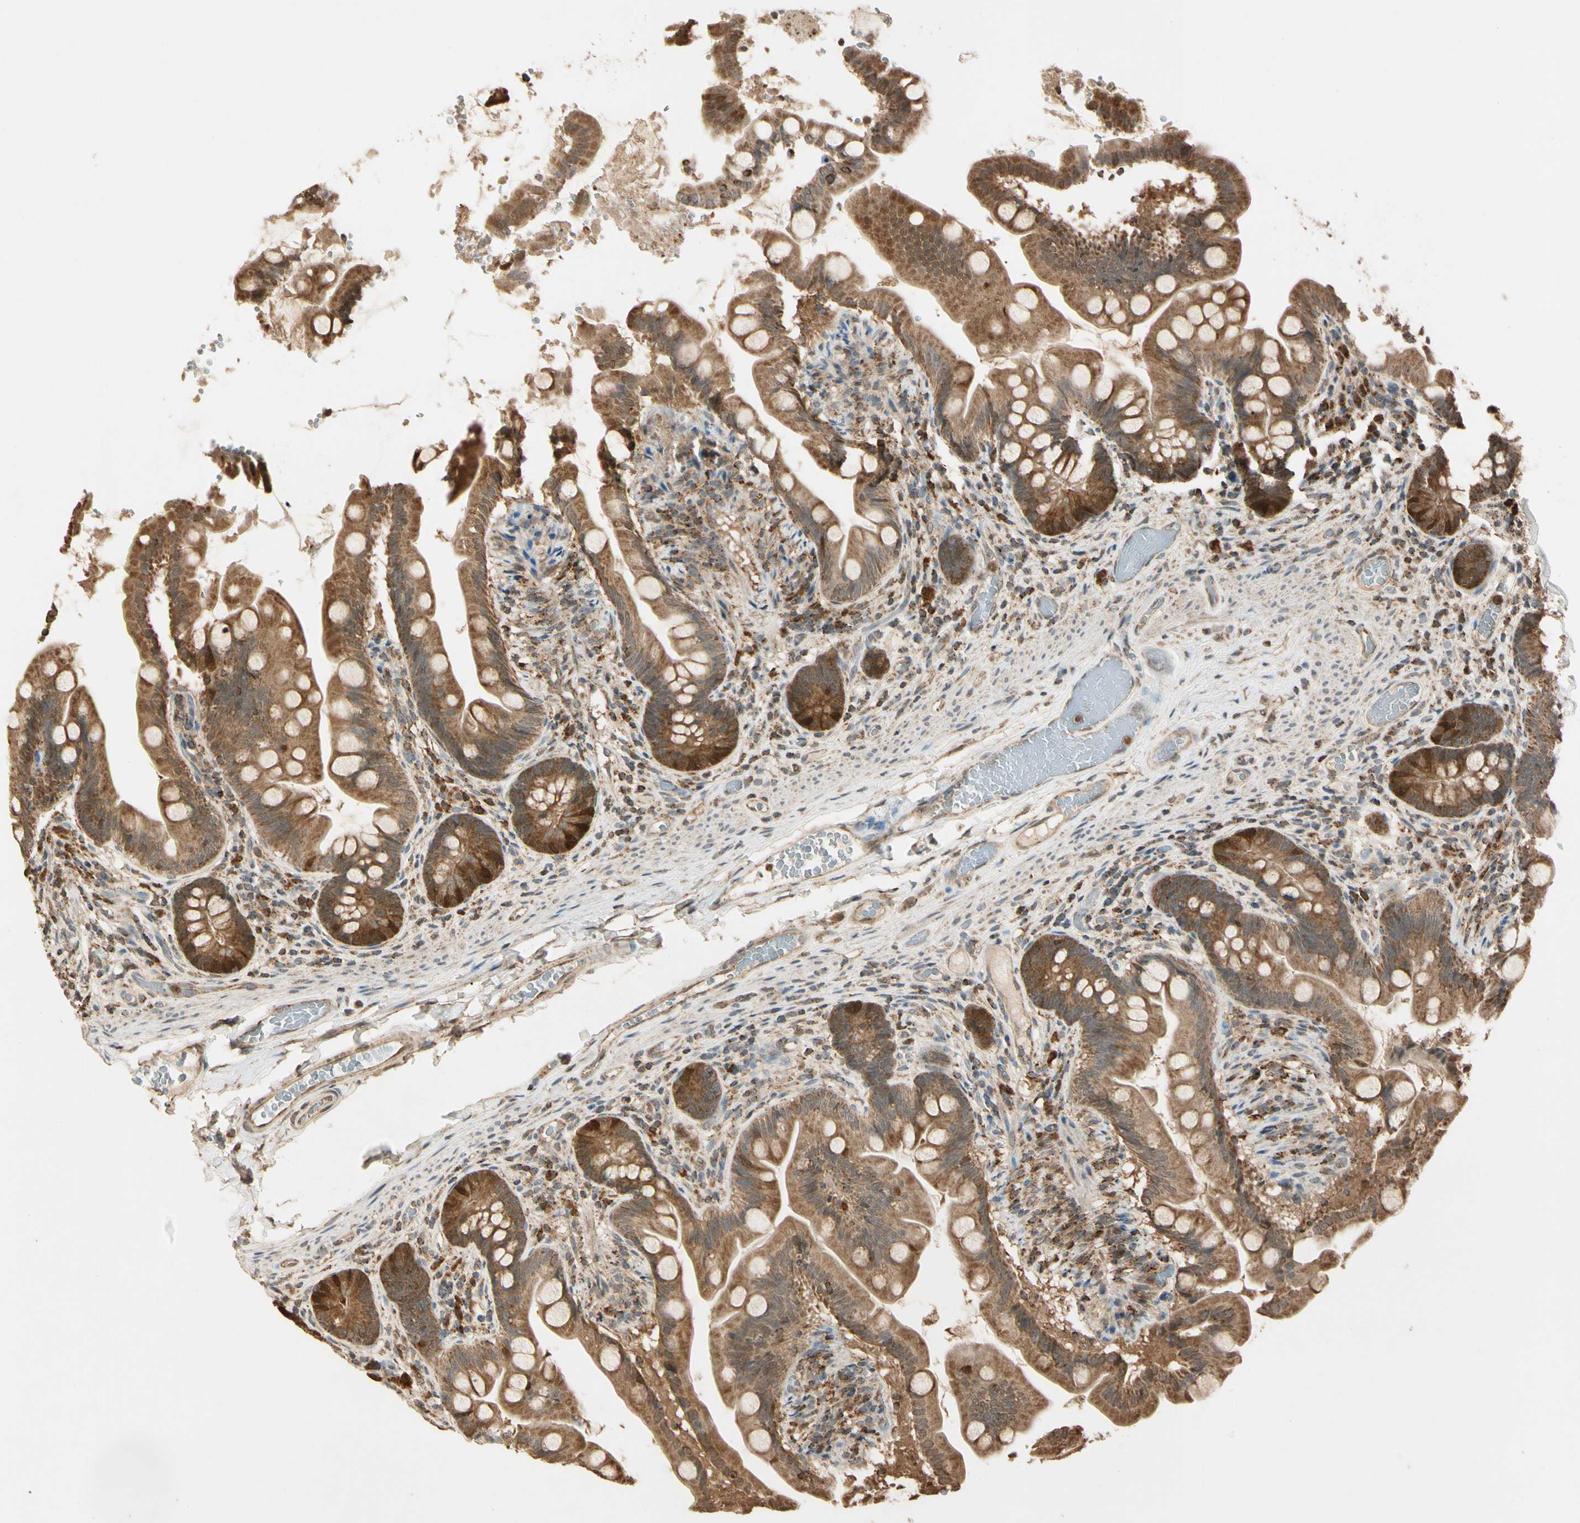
{"staining": {"intensity": "moderate", "quantity": ">75%", "location": "cytoplasmic/membranous"}, "tissue": "small intestine", "cell_type": "Glandular cells", "image_type": "normal", "snomed": [{"axis": "morphology", "description": "Normal tissue, NOS"}, {"axis": "topography", "description": "Small intestine"}], "caption": "Immunohistochemical staining of unremarkable small intestine shows moderate cytoplasmic/membranous protein expression in approximately >75% of glandular cells. The staining is performed using DAB (3,3'-diaminobenzidine) brown chromogen to label protein expression. The nuclei are counter-stained blue using hematoxylin.", "gene": "PRDX5", "patient": {"sex": "female", "age": 56}}